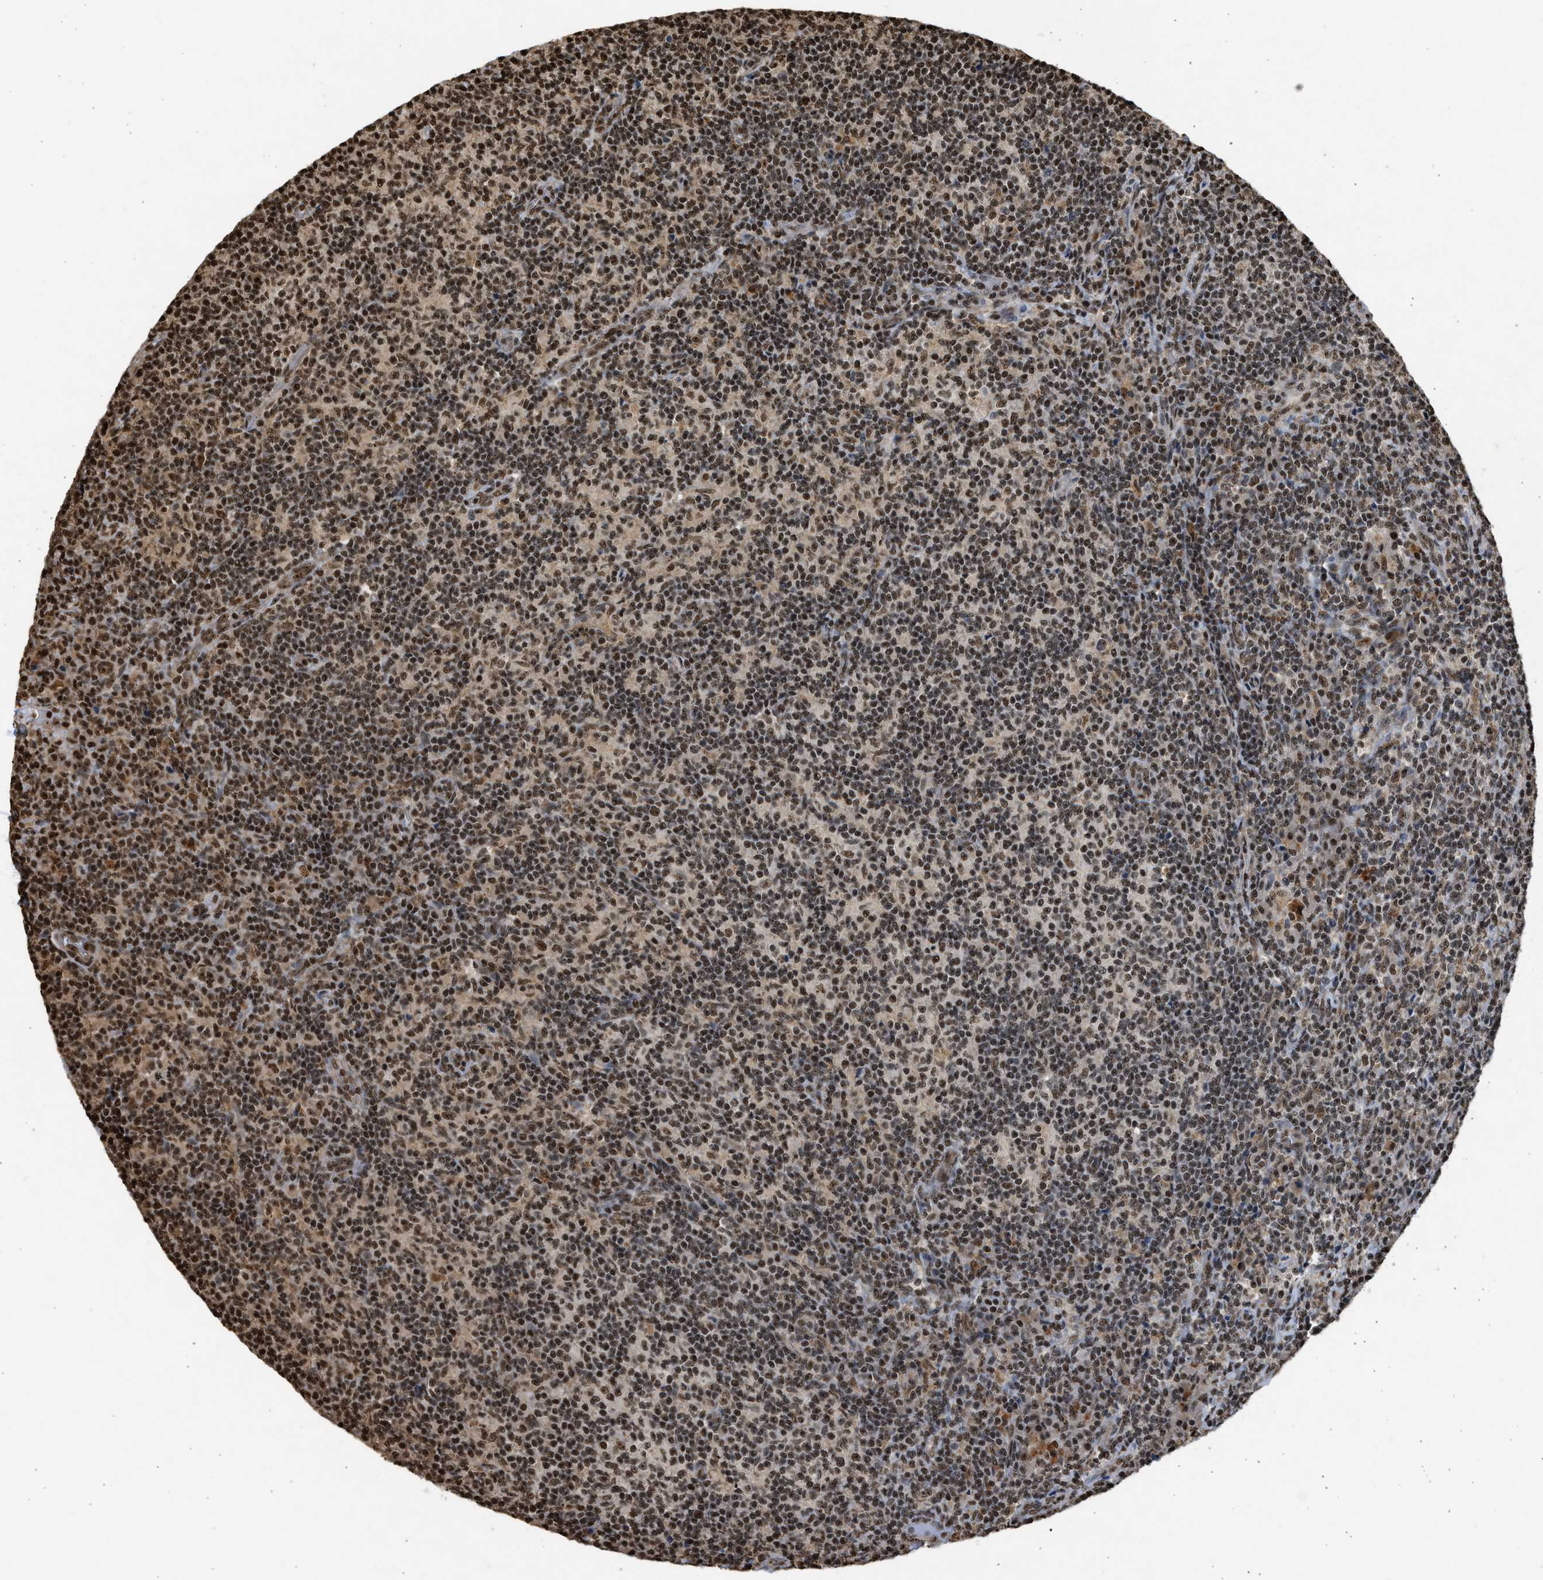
{"staining": {"intensity": "moderate", "quantity": ">75%", "location": "nuclear"}, "tissue": "lymph node", "cell_type": "Germinal center cells", "image_type": "normal", "snomed": [{"axis": "morphology", "description": "Normal tissue, NOS"}, {"axis": "morphology", "description": "Inflammation, NOS"}, {"axis": "topography", "description": "Lymph node"}], "caption": "About >75% of germinal center cells in benign lymph node show moderate nuclear protein expression as visualized by brown immunohistochemical staining.", "gene": "TFDP2", "patient": {"sex": "male", "age": 55}}